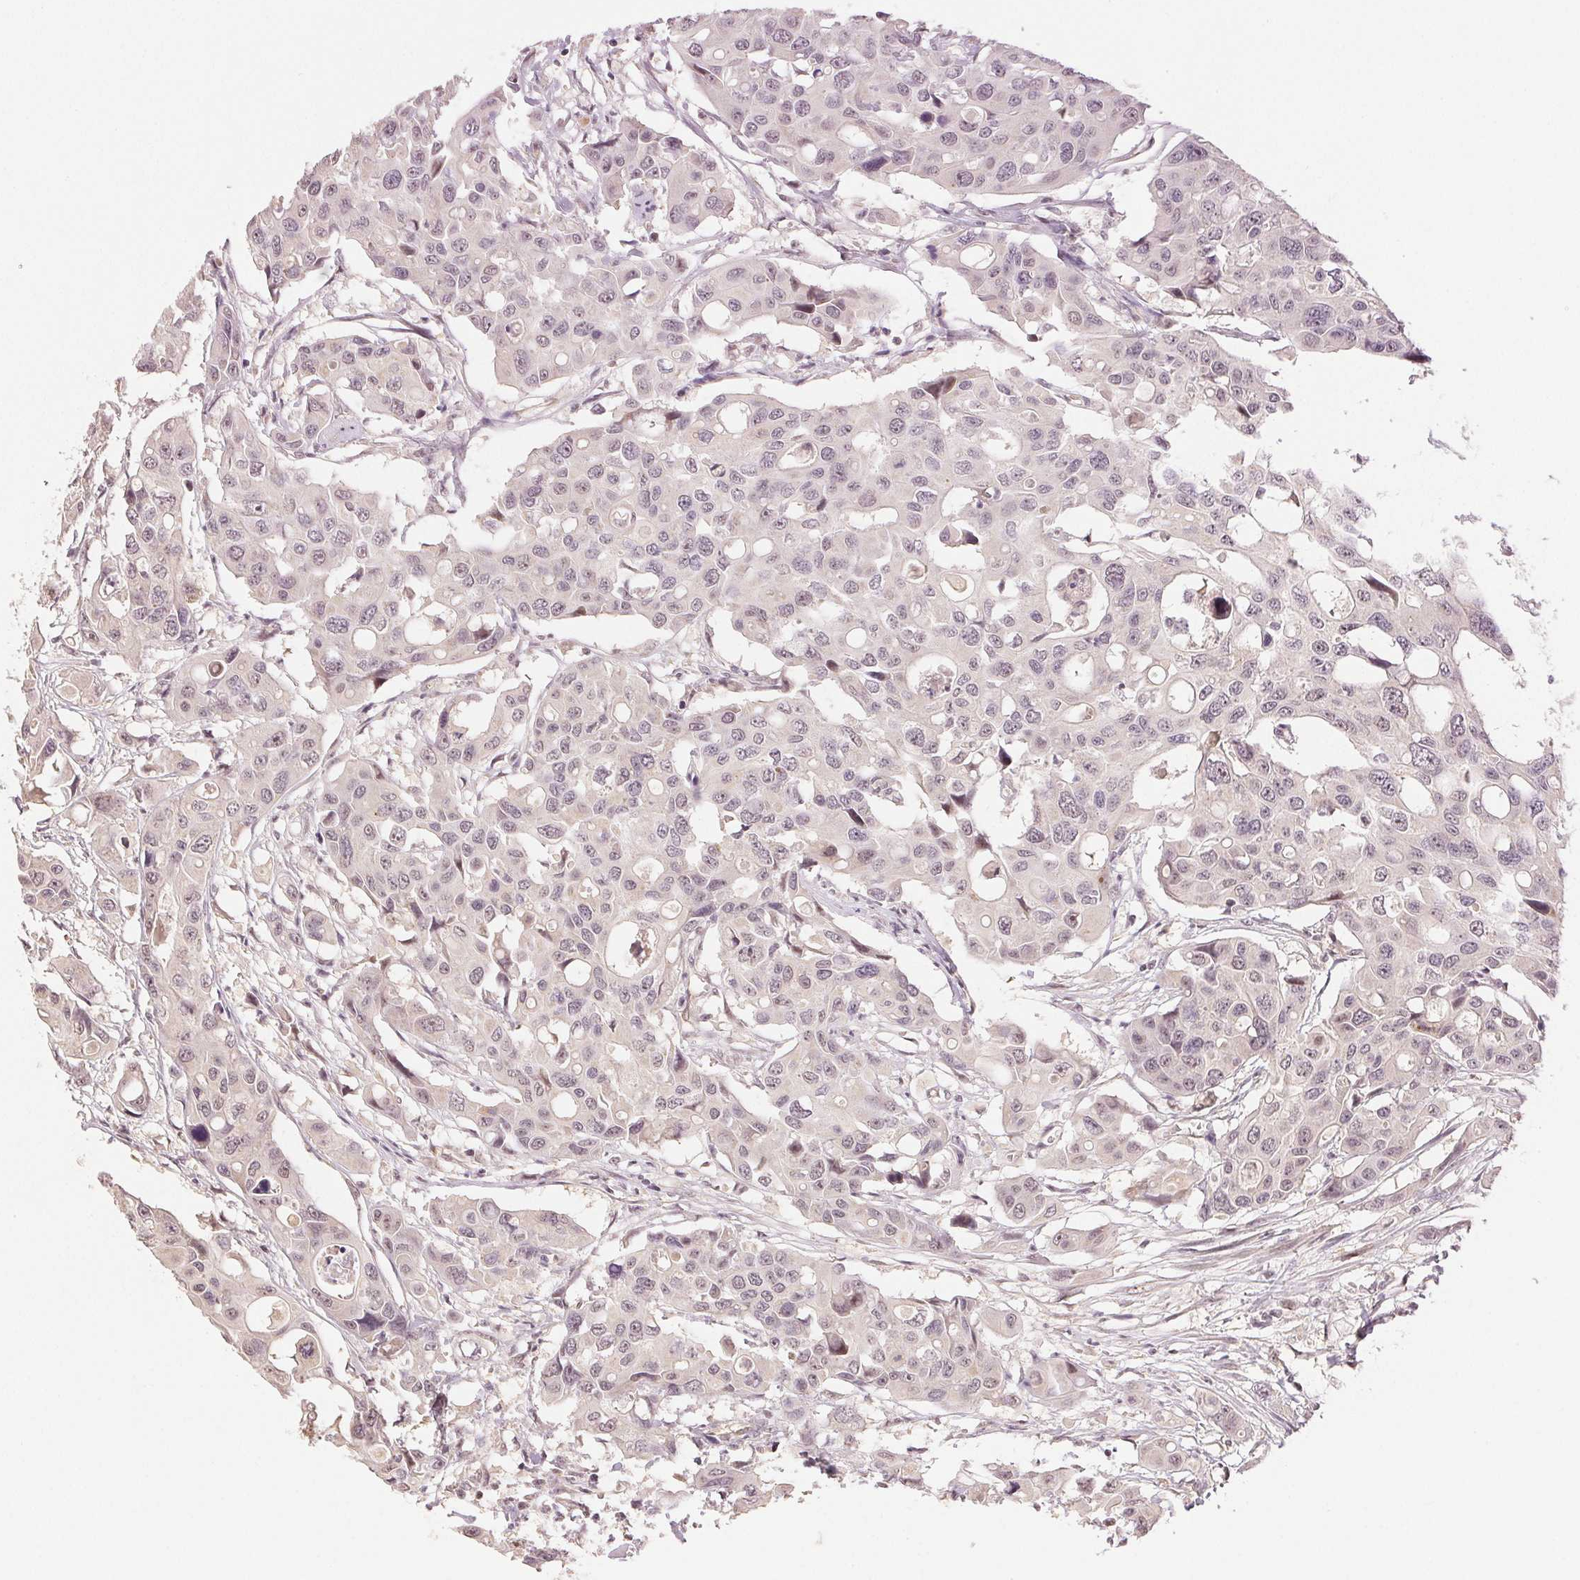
{"staining": {"intensity": "negative", "quantity": "none", "location": "none"}, "tissue": "colorectal cancer", "cell_type": "Tumor cells", "image_type": "cancer", "snomed": [{"axis": "morphology", "description": "Adenocarcinoma, NOS"}, {"axis": "topography", "description": "Colon"}], "caption": "Adenocarcinoma (colorectal) stained for a protein using immunohistochemistry (IHC) reveals no positivity tumor cells.", "gene": "PLCB1", "patient": {"sex": "male", "age": 77}}